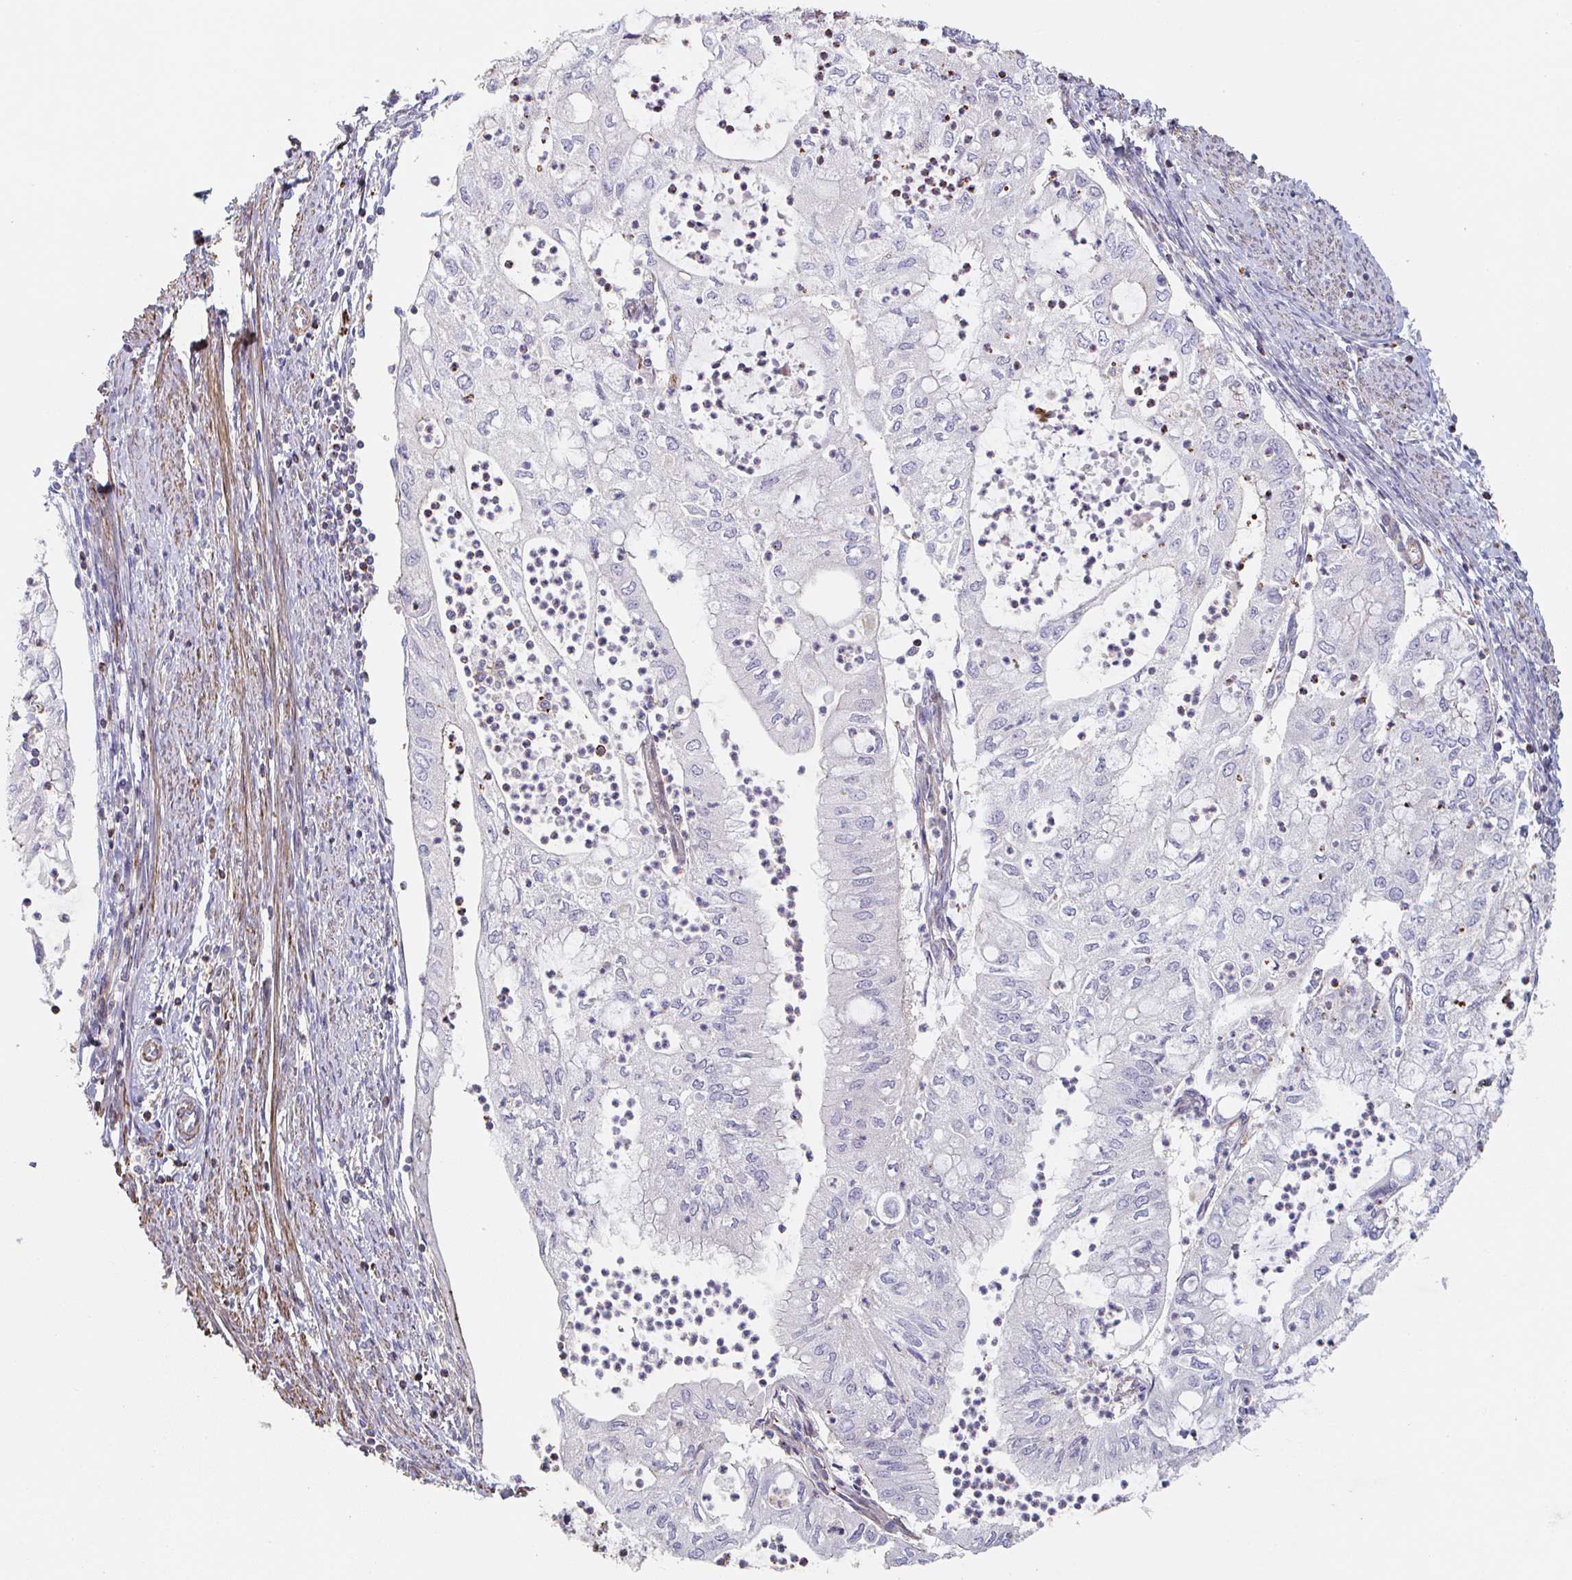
{"staining": {"intensity": "moderate", "quantity": "<25%", "location": "cytoplasmic/membranous"}, "tissue": "endometrial cancer", "cell_type": "Tumor cells", "image_type": "cancer", "snomed": [{"axis": "morphology", "description": "Adenocarcinoma, NOS"}, {"axis": "topography", "description": "Endometrium"}], "caption": "Protein expression analysis of human endometrial cancer reveals moderate cytoplasmic/membranous expression in about <25% of tumor cells.", "gene": "FZD2", "patient": {"sex": "female", "age": 75}}